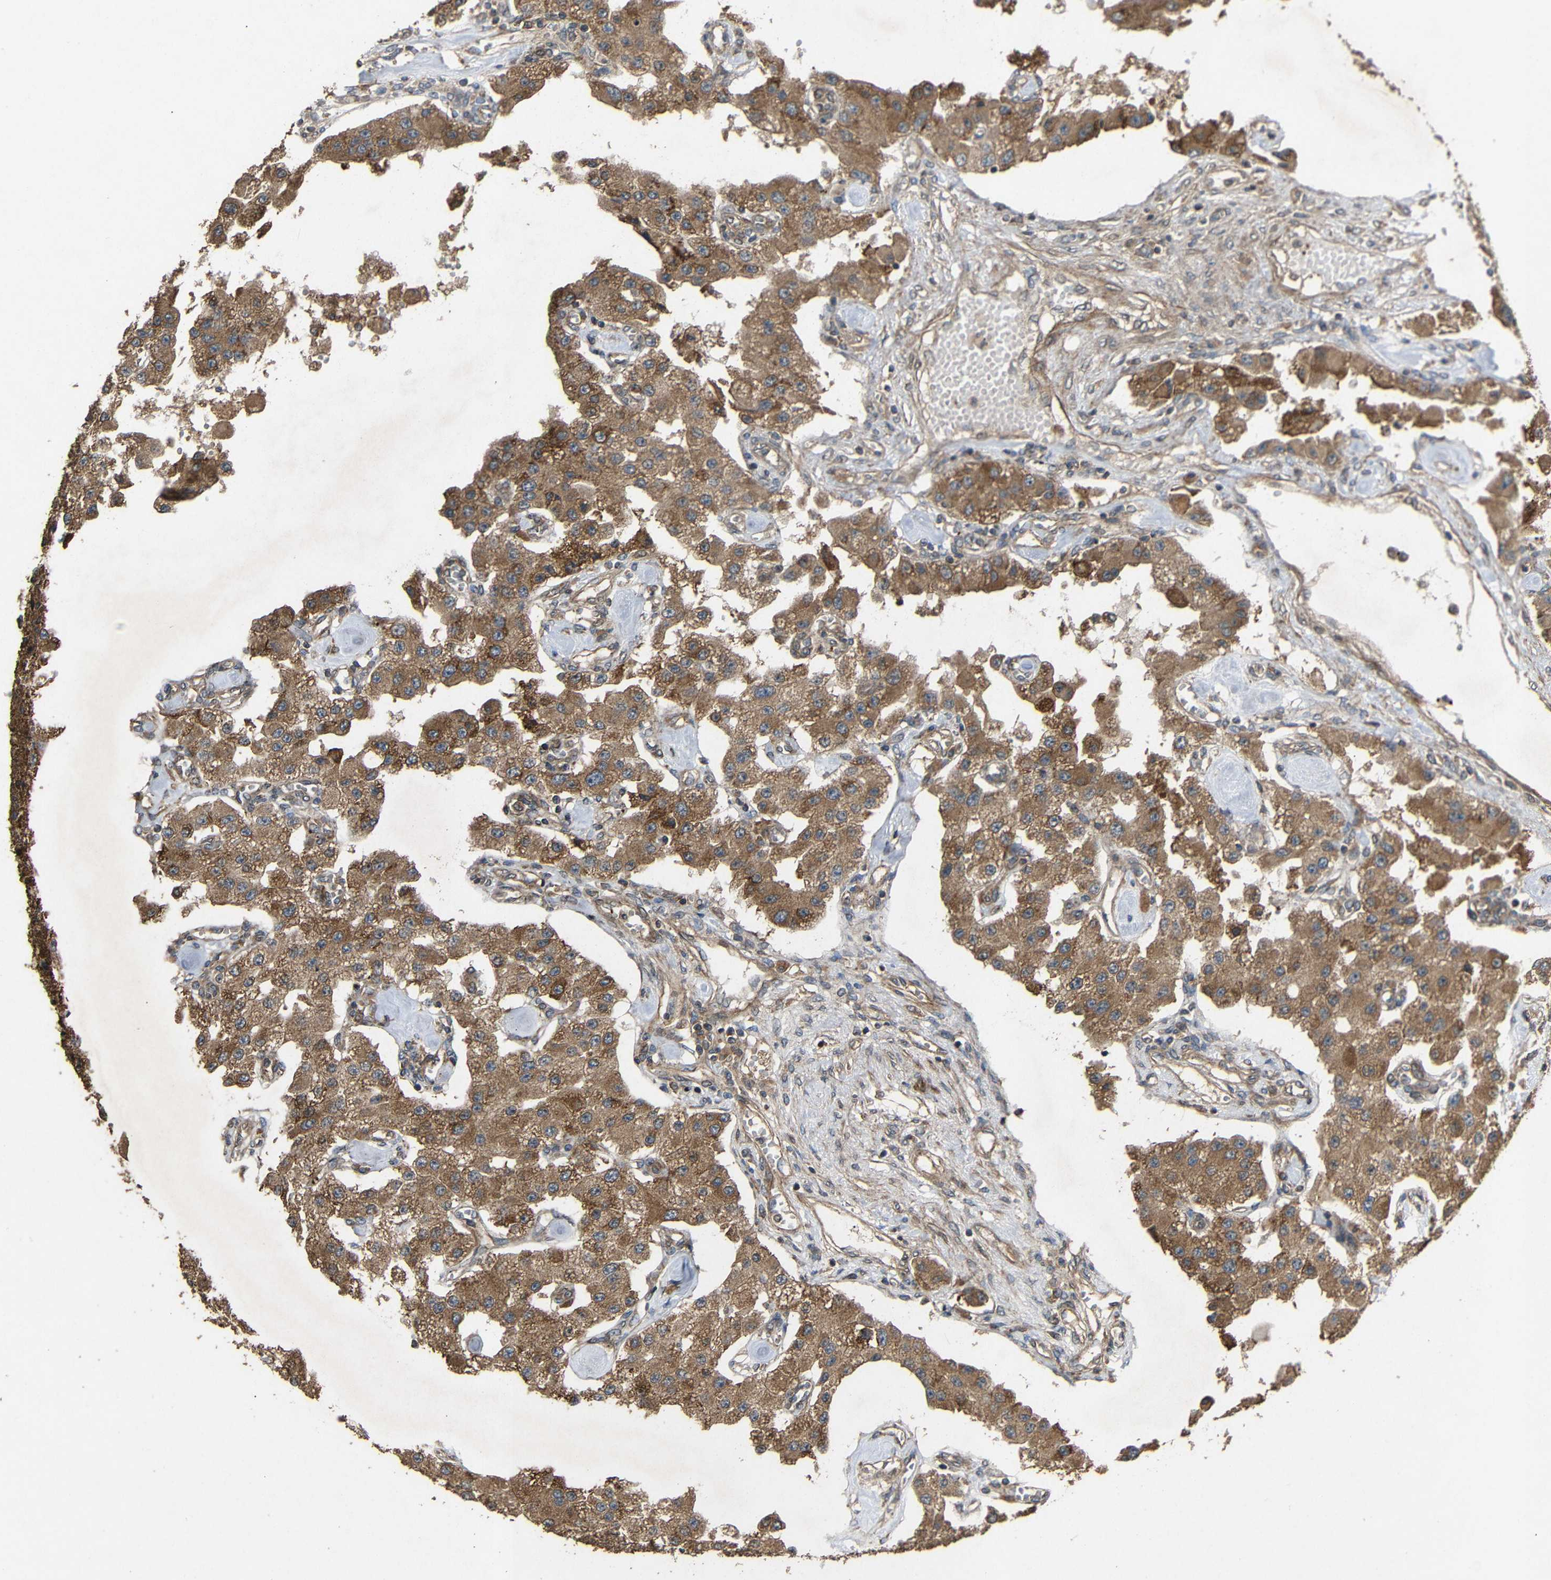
{"staining": {"intensity": "moderate", "quantity": ">75%", "location": "cytoplasmic/membranous"}, "tissue": "carcinoid", "cell_type": "Tumor cells", "image_type": "cancer", "snomed": [{"axis": "morphology", "description": "Carcinoid, malignant, NOS"}, {"axis": "topography", "description": "Pancreas"}], "caption": "IHC photomicrograph of carcinoid stained for a protein (brown), which demonstrates medium levels of moderate cytoplasmic/membranous expression in approximately >75% of tumor cells.", "gene": "EIF2S1", "patient": {"sex": "male", "age": 41}}